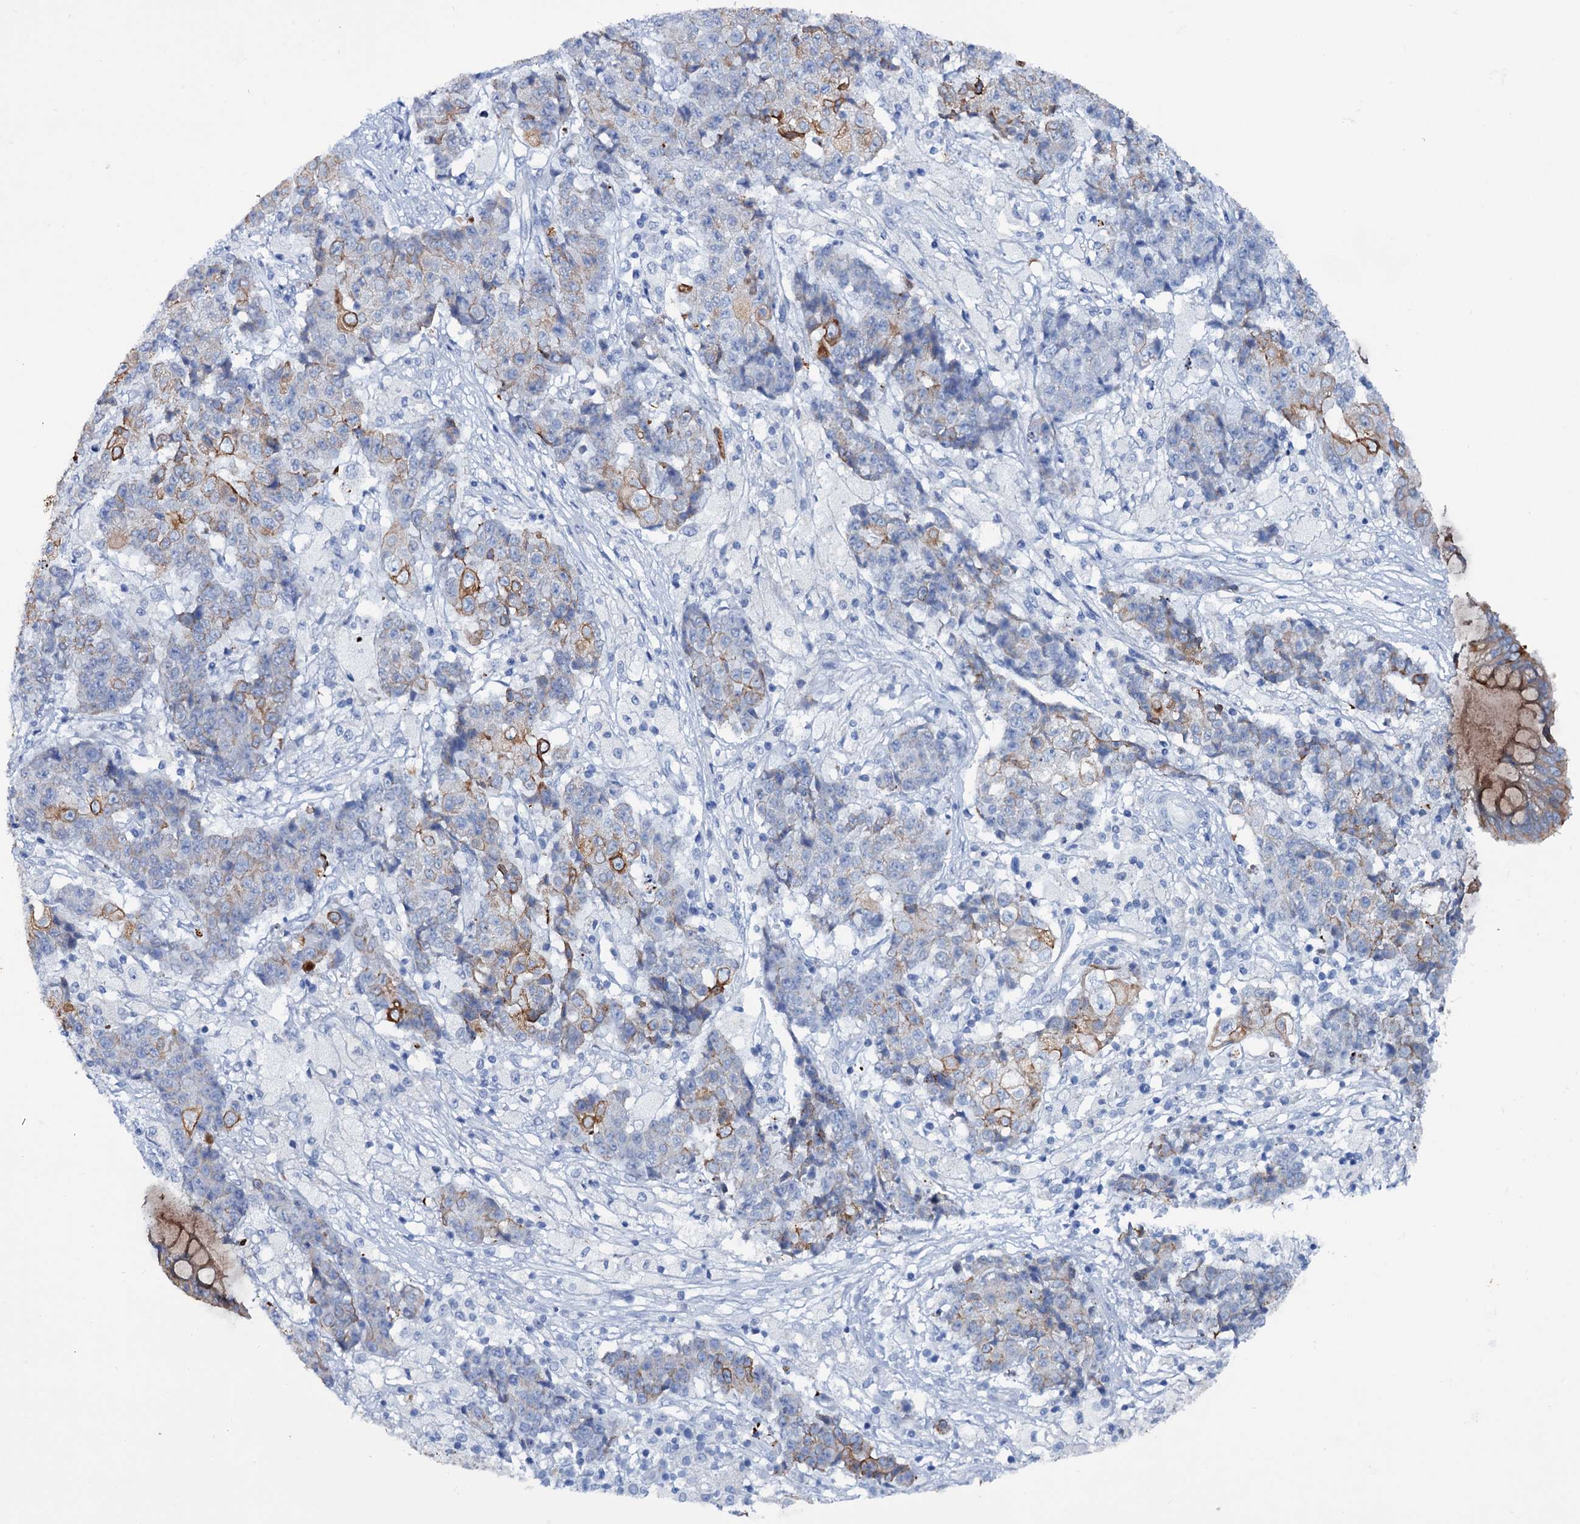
{"staining": {"intensity": "moderate", "quantity": "<25%", "location": "cytoplasmic/membranous"}, "tissue": "ovarian cancer", "cell_type": "Tumor cells", "image_type": "cancer", "snomed": [{"axis": "morphology", "description": "Carcinoma, endometroid"}, {"axis": "topography", "description": "Ovary"}], "caption": "This is a histology image of IHC staining of ovarian cancer (endometroid carcinoma), which shows moderate positivity in the cytoplasmic/membranous of tumor cells.", "gene": "FAAP20", "patient": {"sex": "female", "age": 42}}